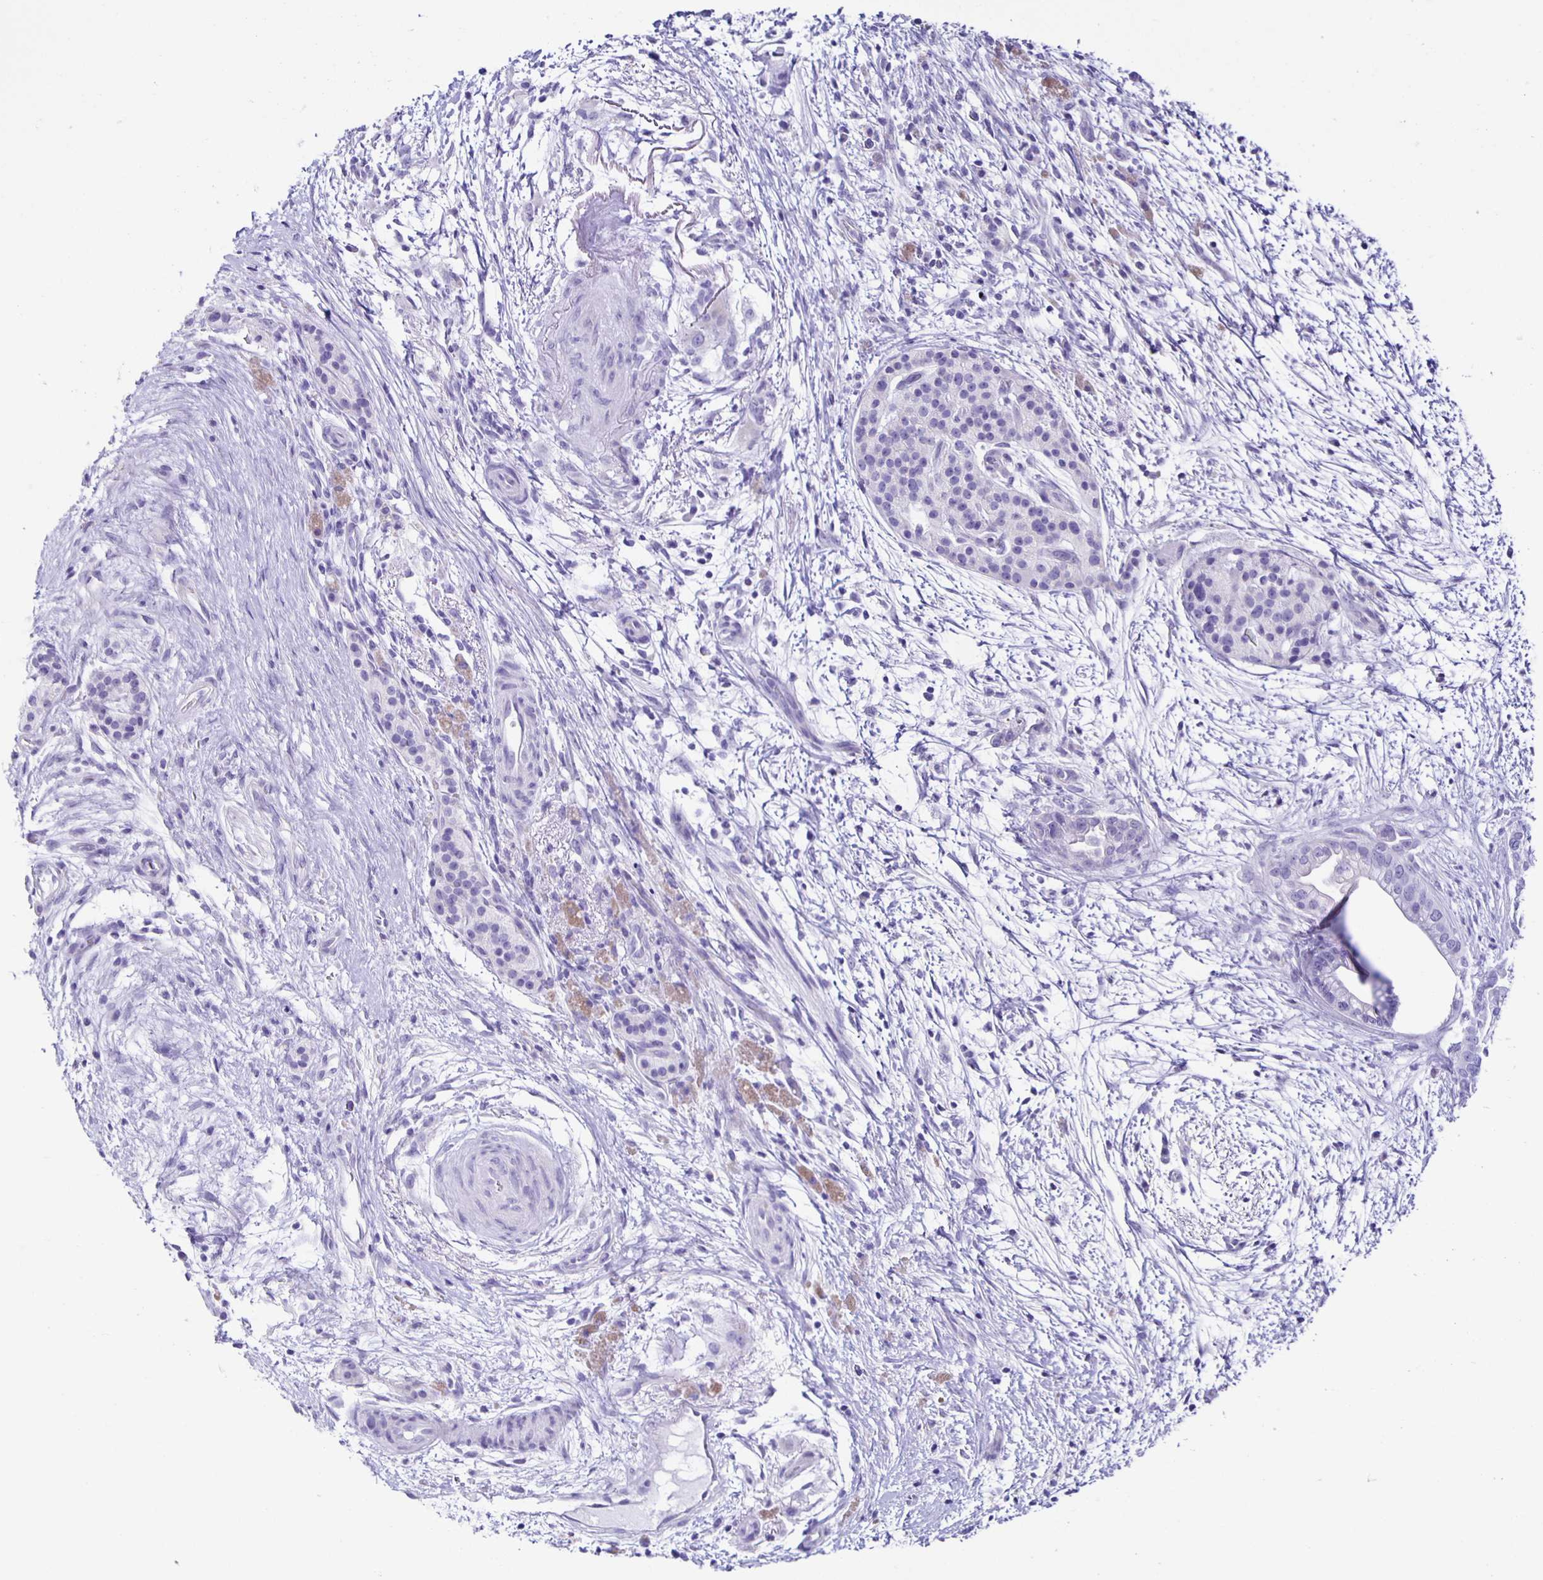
{"staining": {"intensity": "negative", "quantity": "none", "location": "none"}, "tissue": "pancreatic cancer", "cell_type": "Tumor cells", "image_type": "cancer", "snomed": [{"axis": "morphology", "description": "Adenocarcinoma, NOS"}, {"axis": "topography", "description": "Pancreas"}], "caption": "The micrograph displays no staining of tumor cells in pancreatic adenocarcinoma.", "gene": "AQP6", "patient": {"sex": "female", "age": 69}}